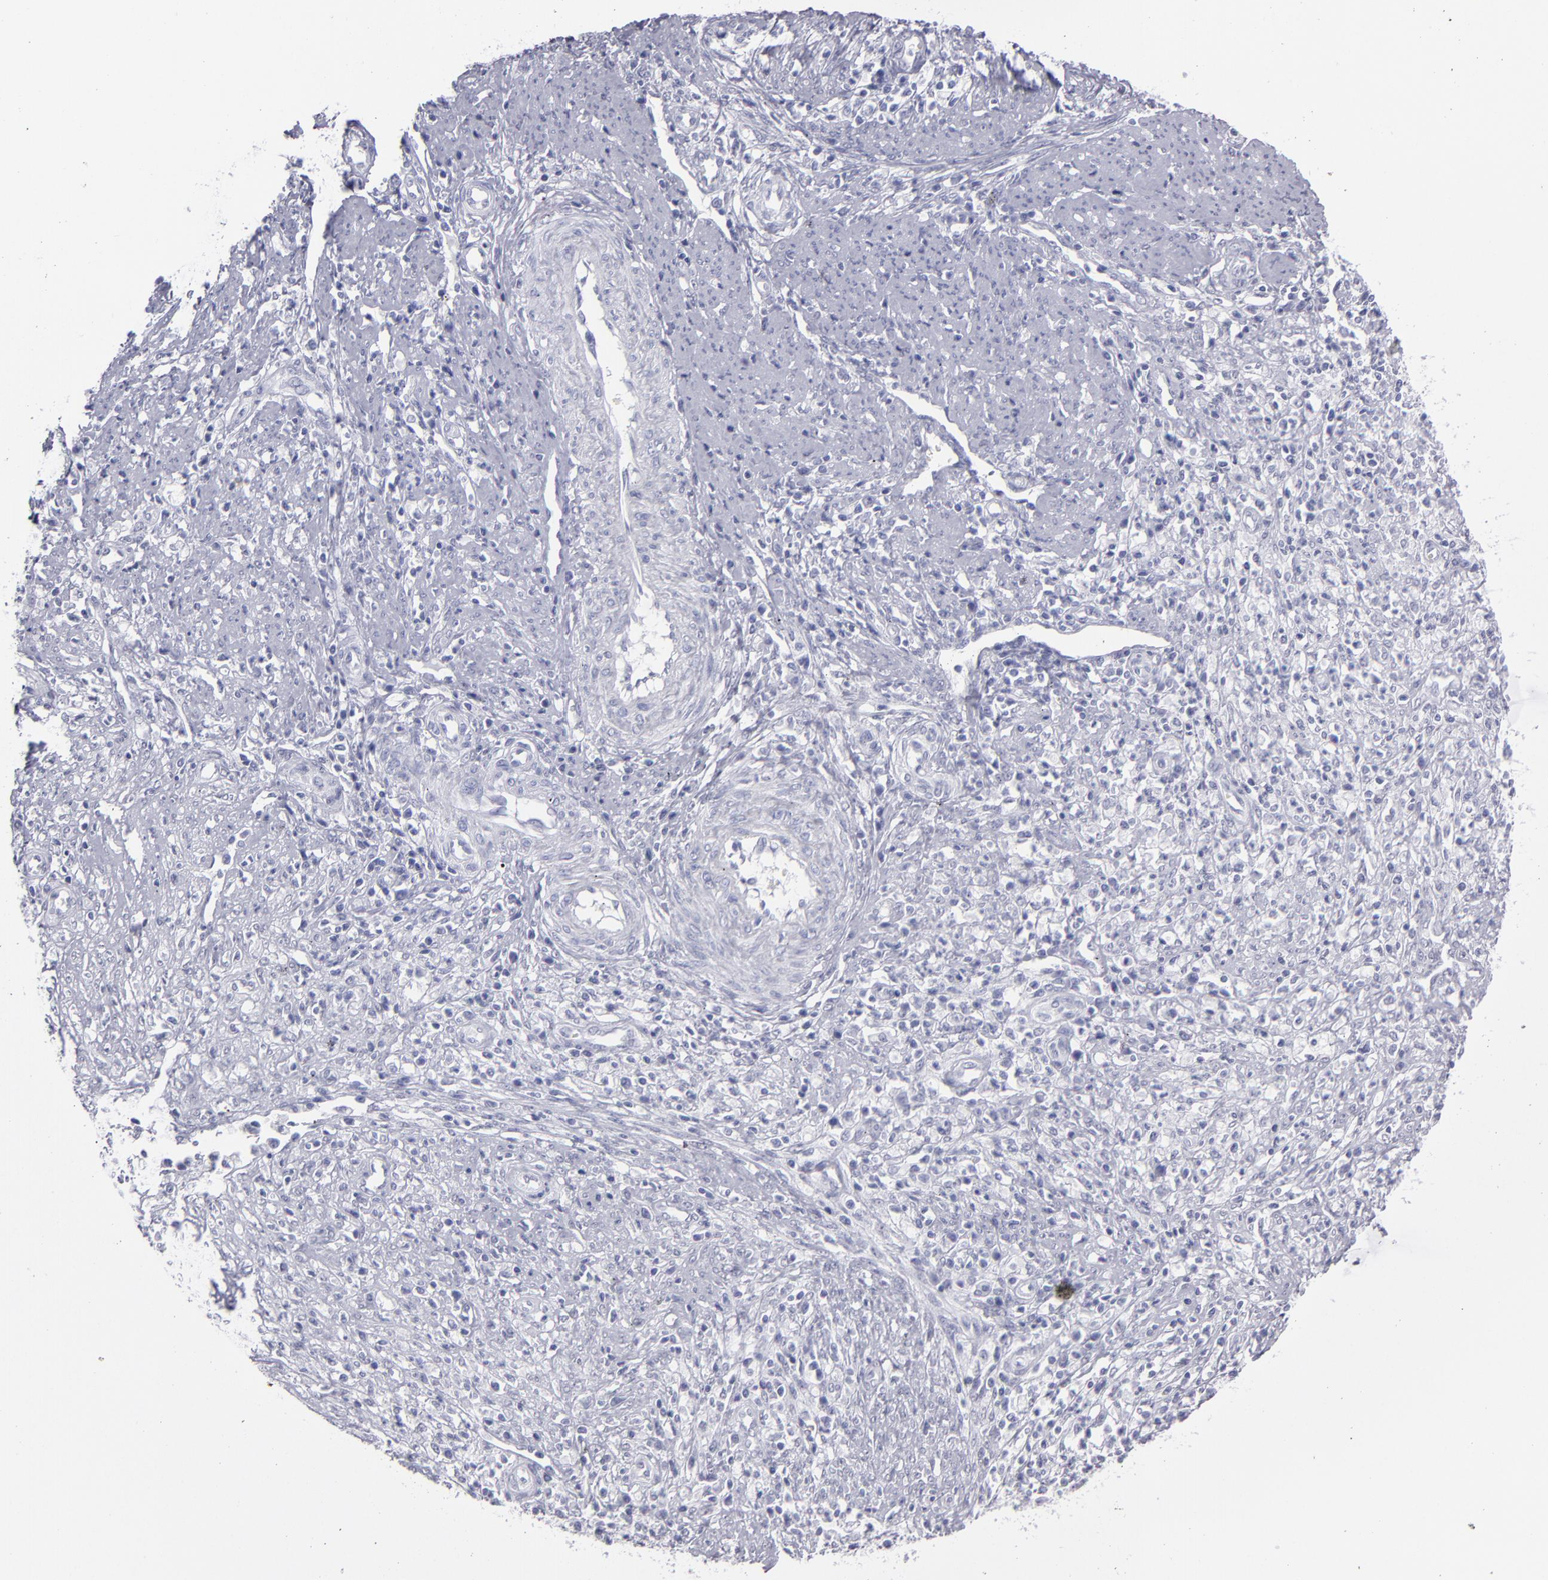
{"staining": {"intensity": "negative", "quantity": "none", "location": "none"}, "tissue": "cervical cancer", "cell_type": "Tumor cells", "image_type": "cancer", "snomed": [{"axis": "morphology", "description": "Adenocarcinoma, NOS"}, {"axis": "topography", "description": "Cervix"}], "caption": "IHC of human adenocarcinoma (cervical) demonstrates no staining in tumor cells.", "gene": "ALDOB", "patient": {"sex": "female", "age": 36}}